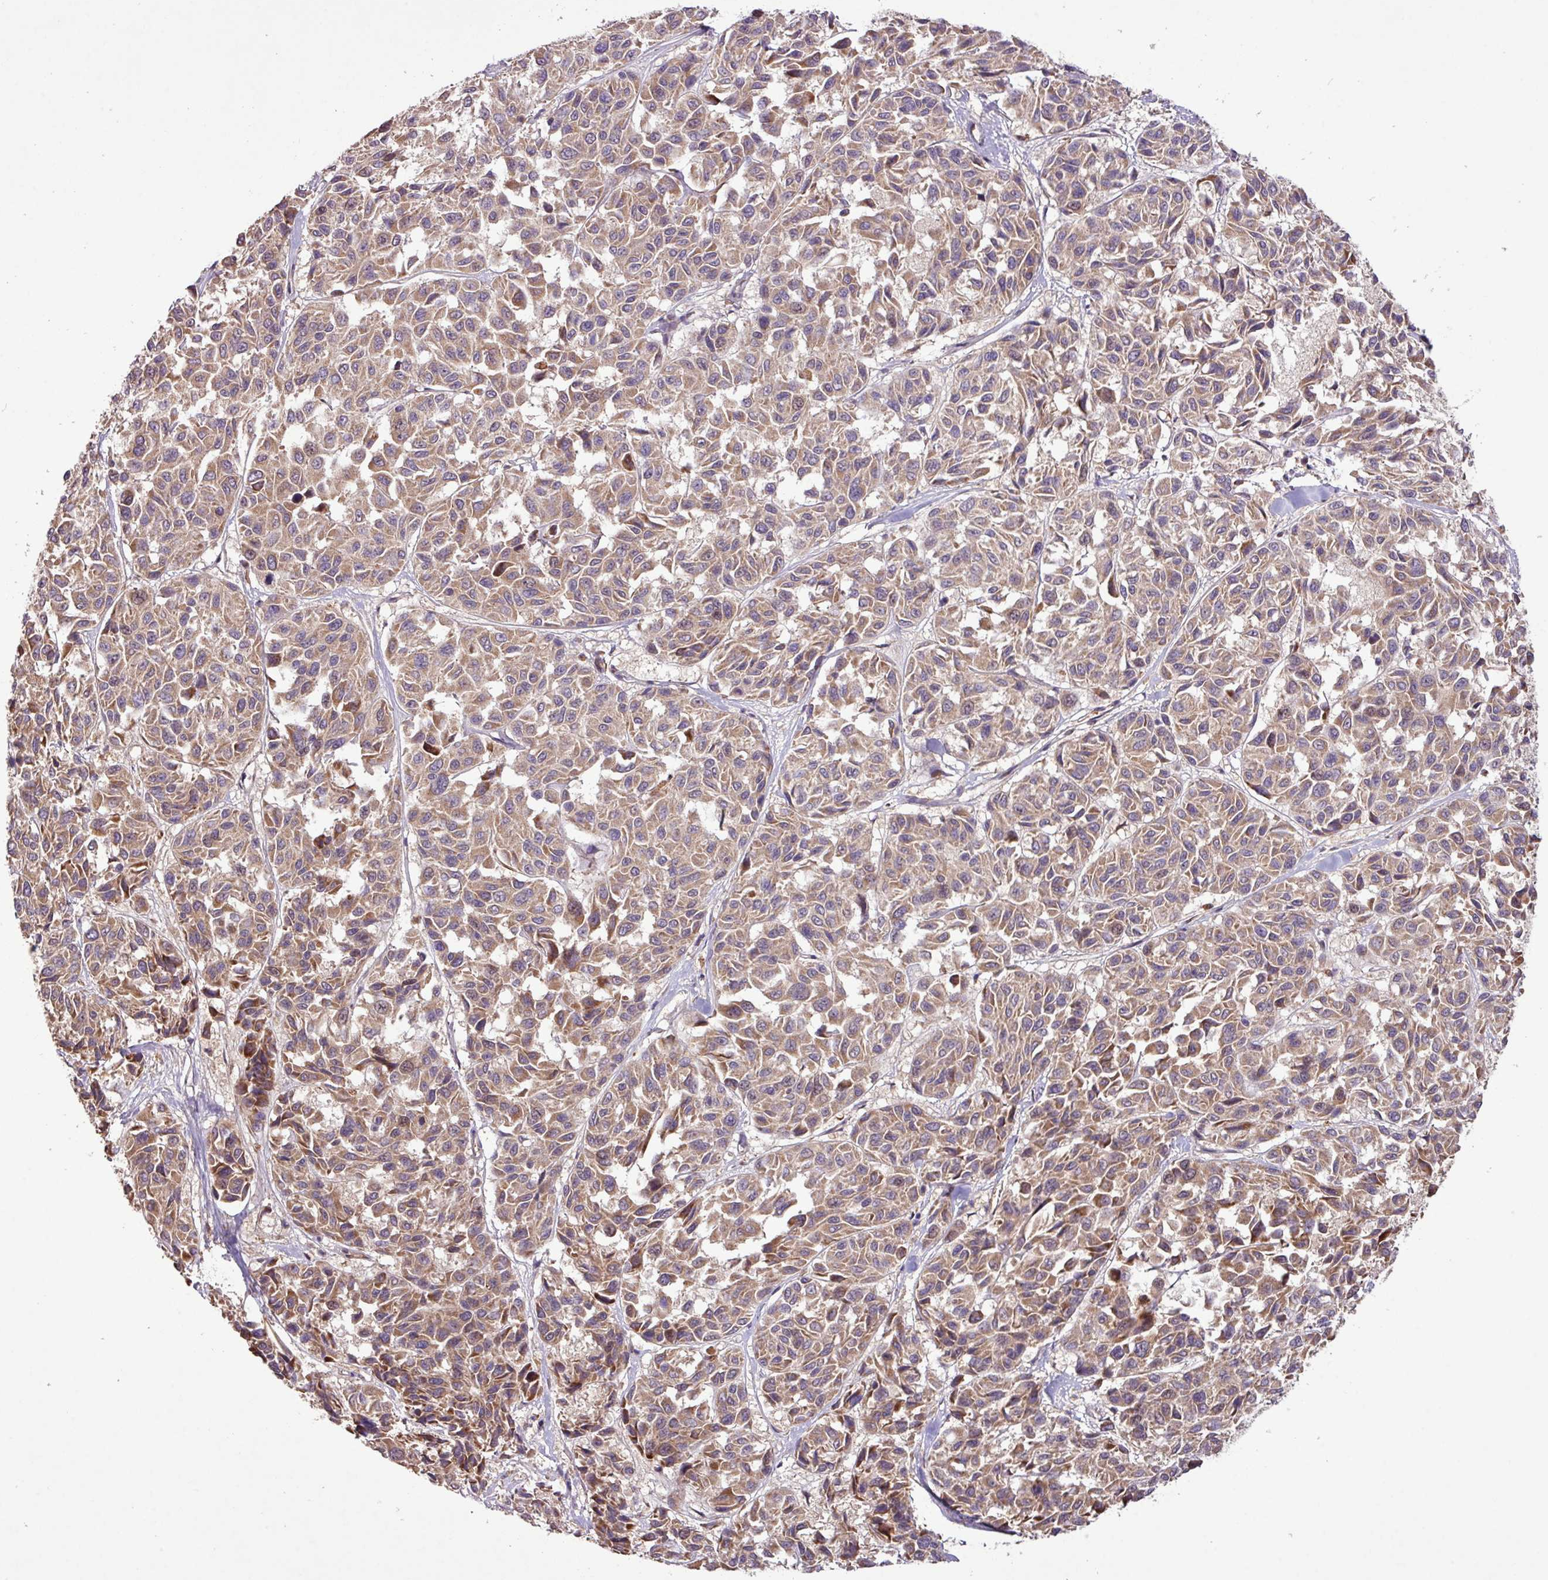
{"staining": {"intensity": "moderate", "quantity": ">75%", "location": "cytoplasmic/membranous"}, "tissue": "melanoma", "cell_type": "Tumor cells", "image_type": "cancer", "snomed": [{"axis": "morphology", "description": "Malignant melanoma, NOS"}, {"axis": "topography", "description": "Skin"}], "caption": "Human melanoma stained for a protein (brown) reveals moderate cytoplasmic/membranous positive expression in approximately >75% of tumor cells.", "gene": "YPEL3", "patient": {"sex": "female", "age": 66}}